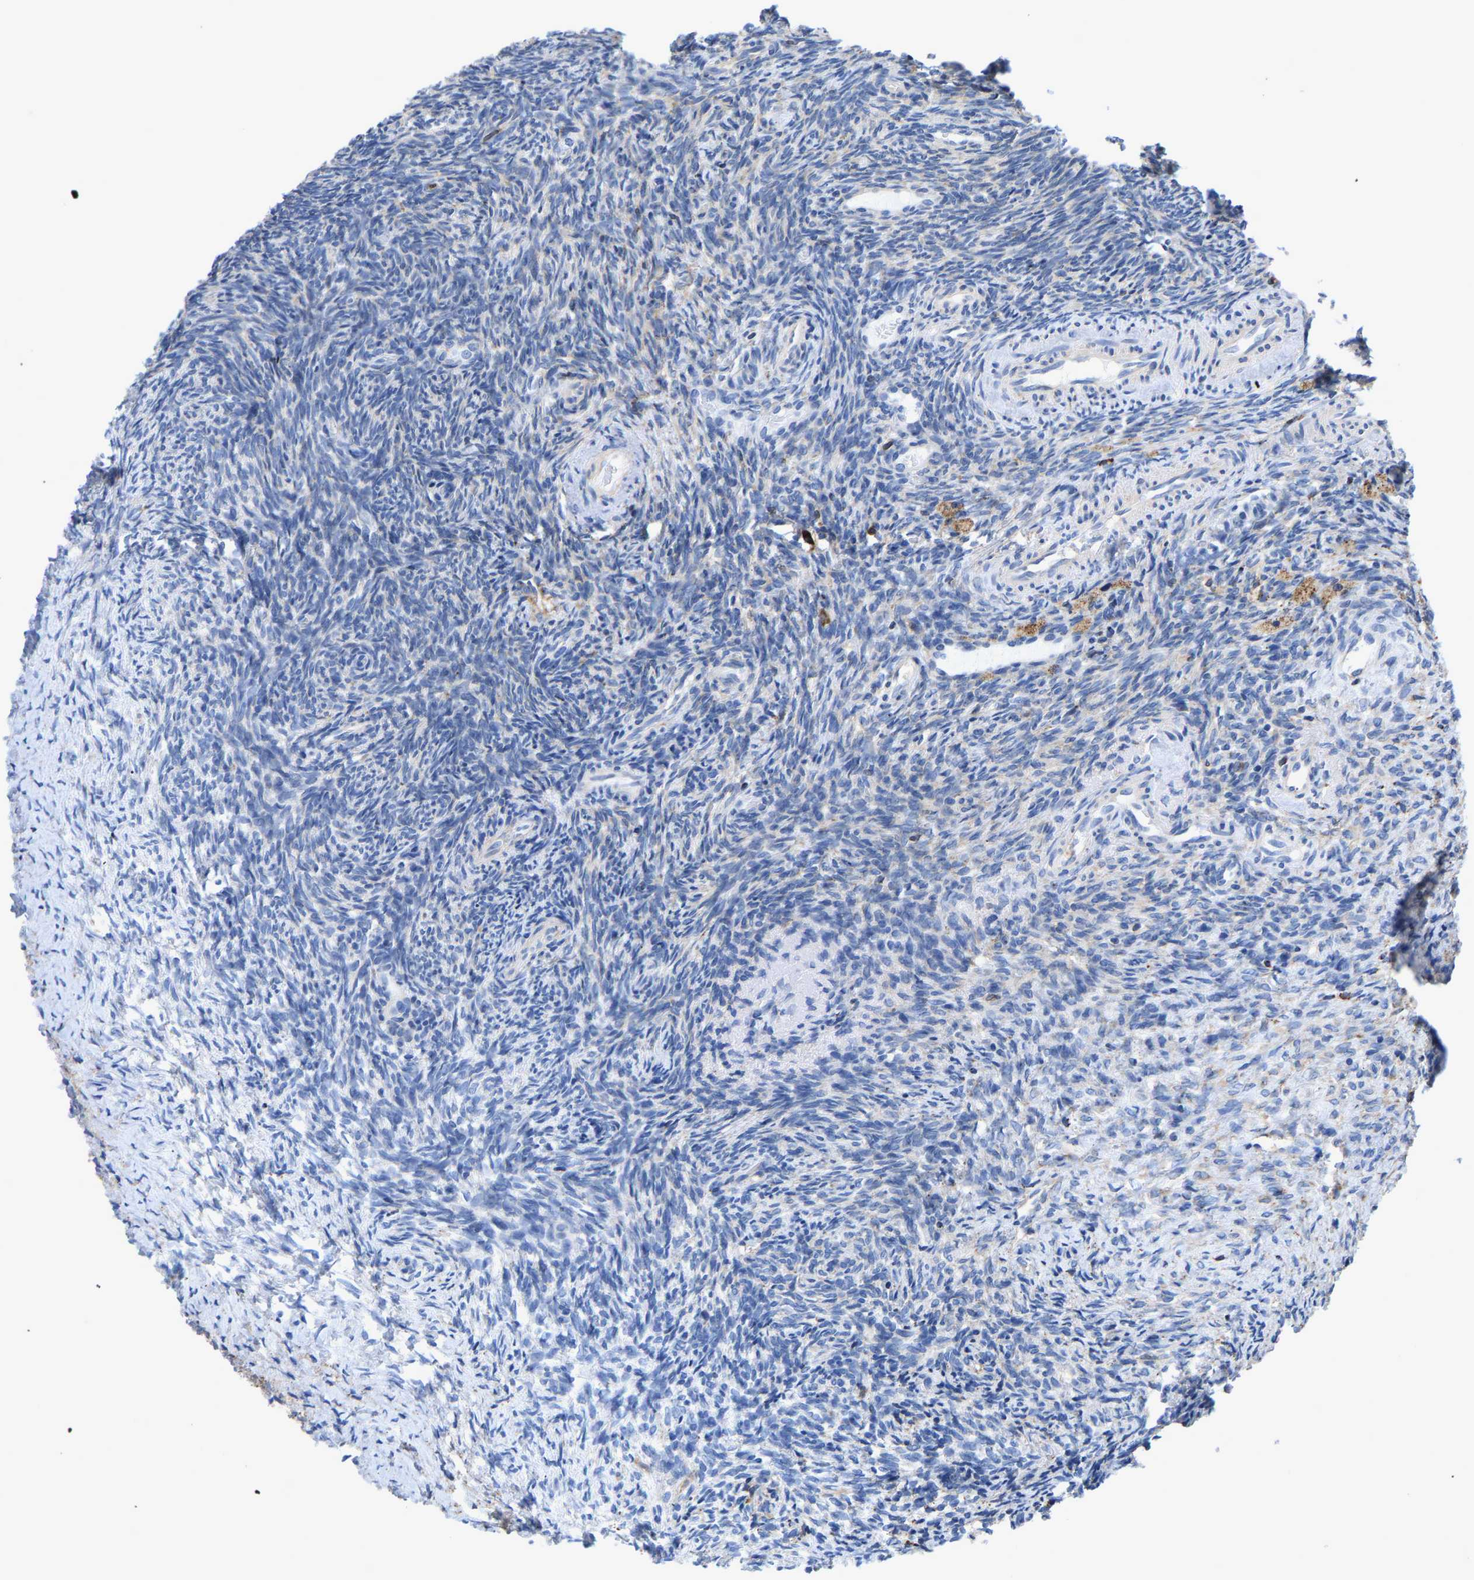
{"staining": {"intensity": "weak", "quantity": "<25%", "location": "cytoplasmic/membranous"}, "tissue": "ovary", "cell_type": "Follicle cells", "image_type": "normal", "snomed": [{"axis": "morphology", "description": "Normal tissue, NOS"}, {"axis": "topography", "description": "Ovary"}], "caption": "An immunohistochemistry micrograph of unremarkable ovary is shown. There is no staining in follicle cells of ovary.", "gene": "P4HB", "patient": {"sex": "female", "age": 41}}